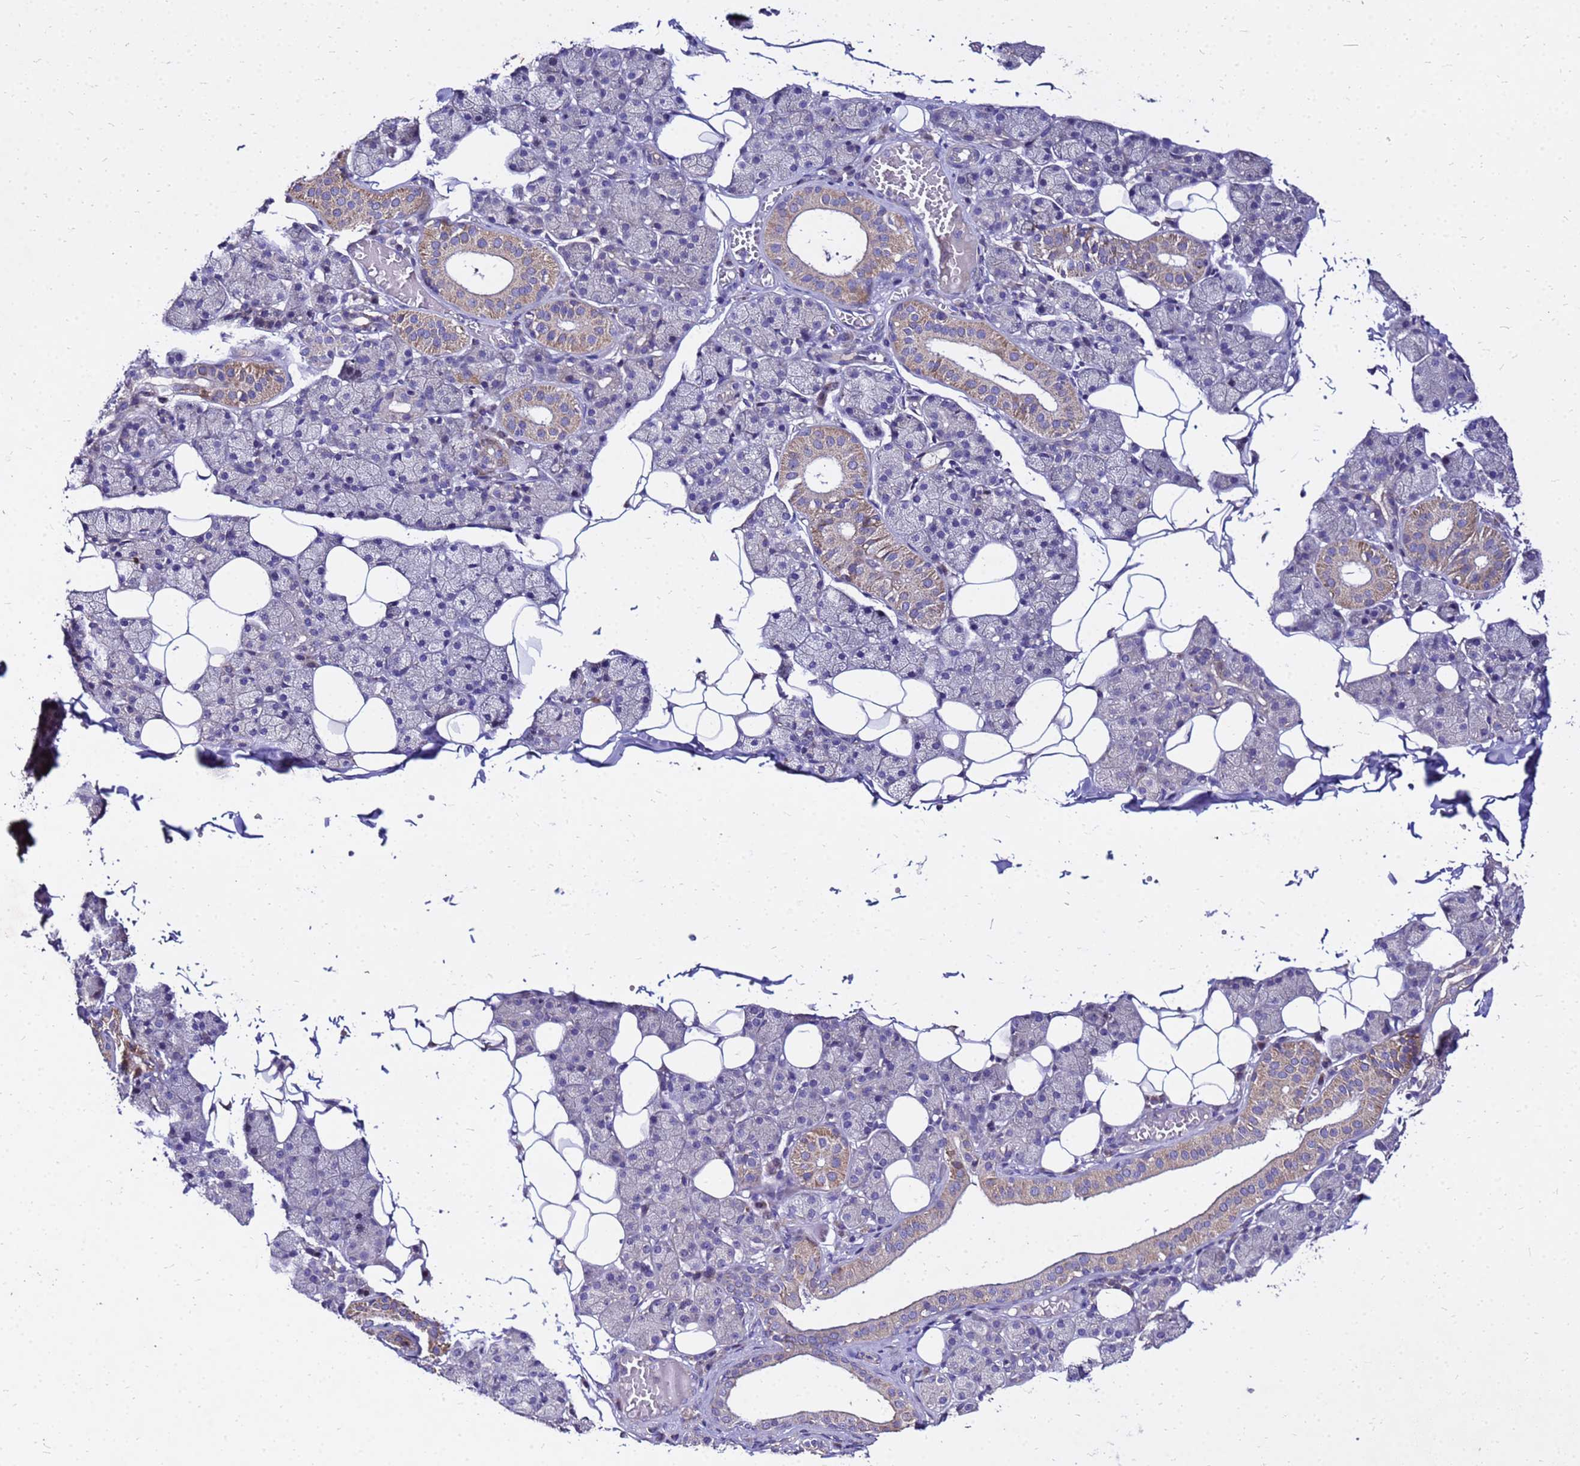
{"staining": {"intensity": "moderate", "quantity": "<25%", "location": "cytoplasmic/membranous"}, "tissue": "salivary gland", "cell_type": "Glandular cells", "image_type": "normal", "snomed": [{"axis": "morphology", "description": "Normal tissue, NOS"}, {"axis": "topography", "description": "Salivary gland"}], "caption": "Immunohistochemistry (DAB (3,3'-diaminobenzidine)) staining of unremarkable salivary gland demonstrates moderate cytoplasmic/membranous protein expression in about <25% of glandular cells.", "gene": "COX14", "patient": {"sex": "female", "age": 33}}